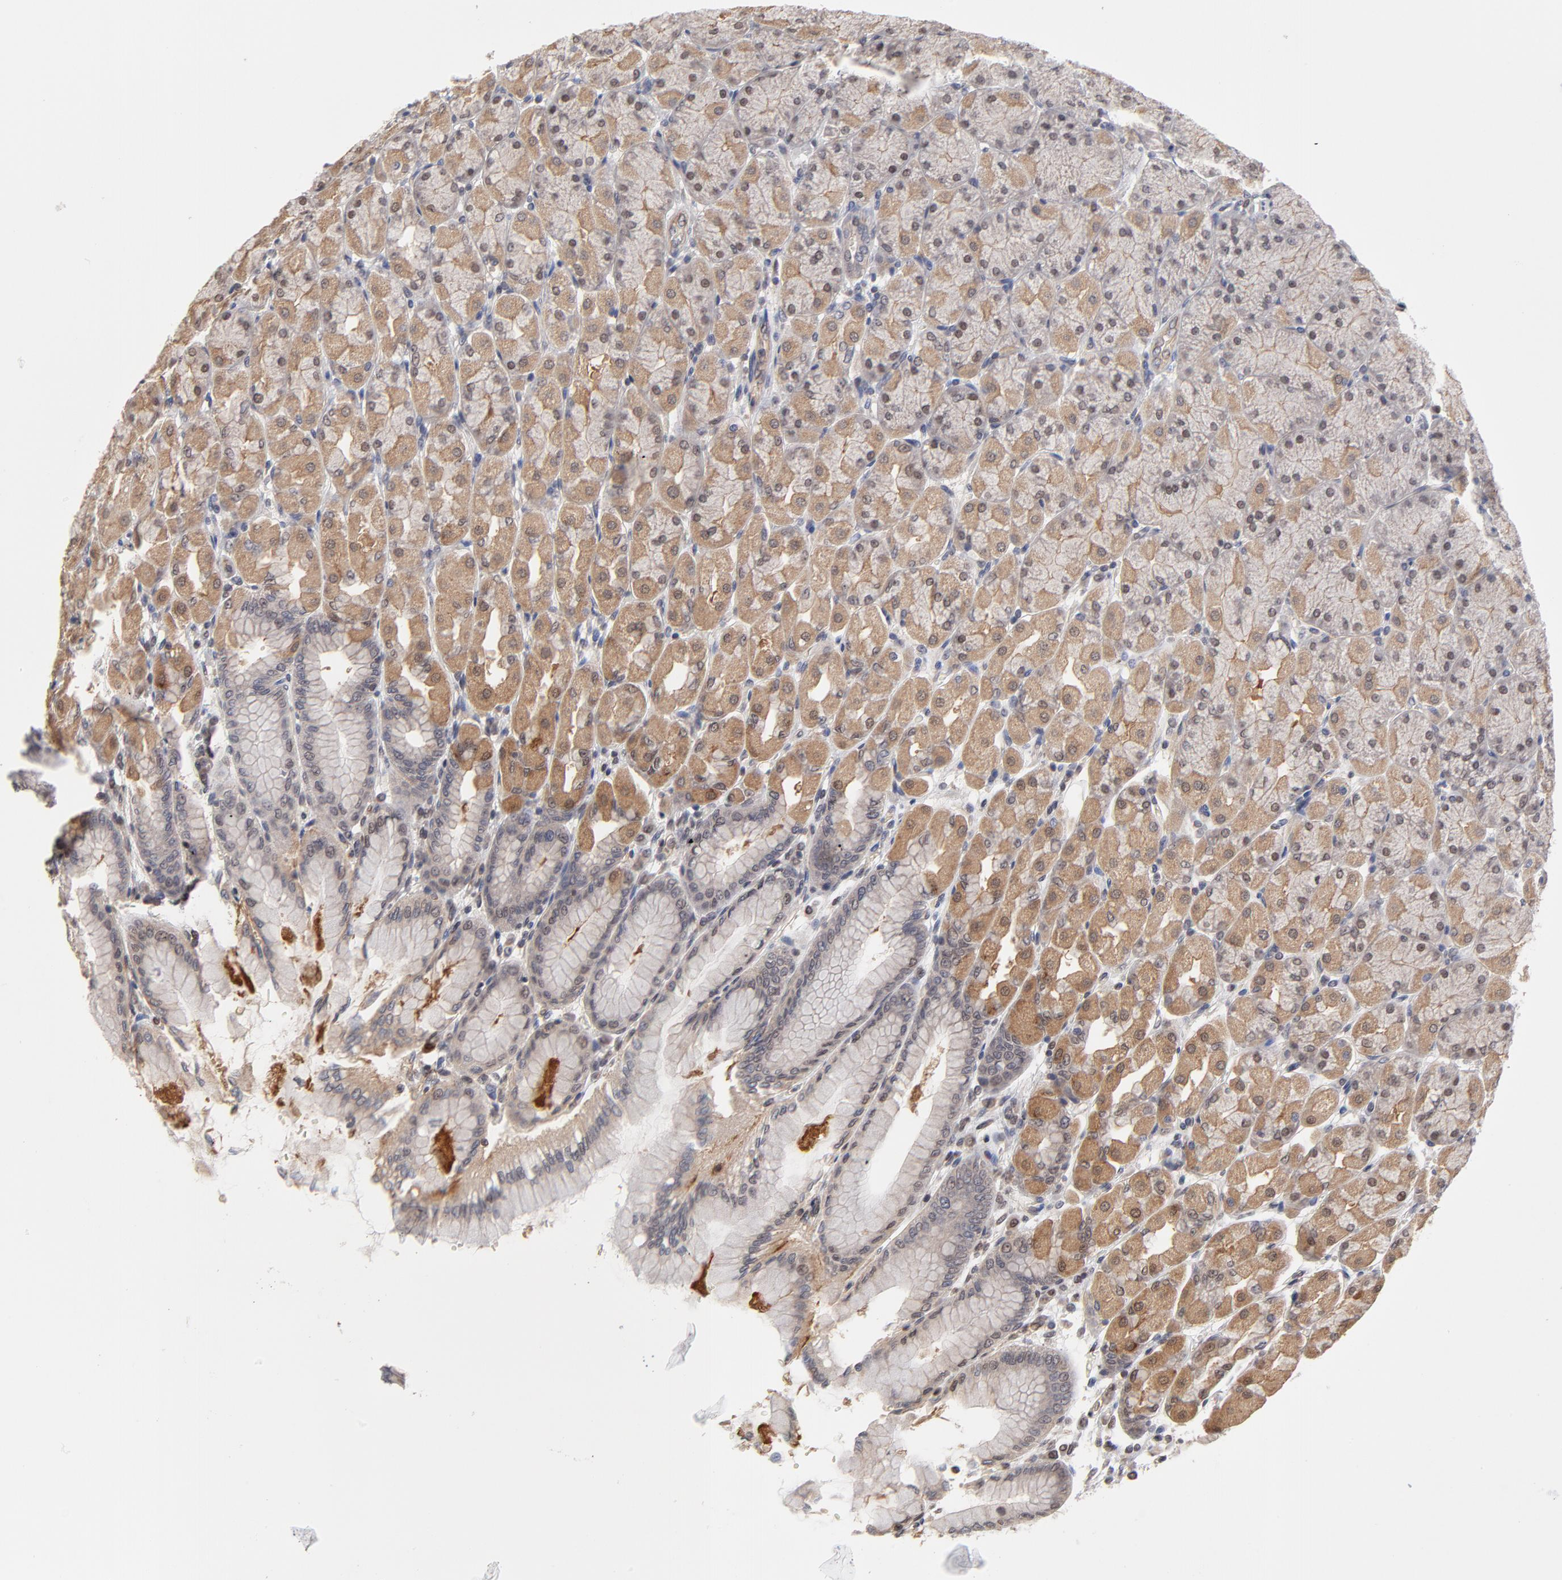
{"staining": {"intensity": "moderate", "quantity": "25%-75%", "location": "cytoplasmic/membranous"}, "tissue": "stomach", "cell_type": "Glandular cells", "image_type": "normal", "snomed": [{"axis": "morphology", "description": "Normal tissue, NOS"}, {"axis": "topography", "description": "Stomach, upper"}], "caption": "IHC (DAB (3,3'-diaminobenzidine)) staining of benign human stomach exhibits moderate cytoplasmic/membranous protein staining in approximately 25%-75% of glandular cells.", "gene": "ZNF157", "patient": {"sex": "female", "age": 56}}